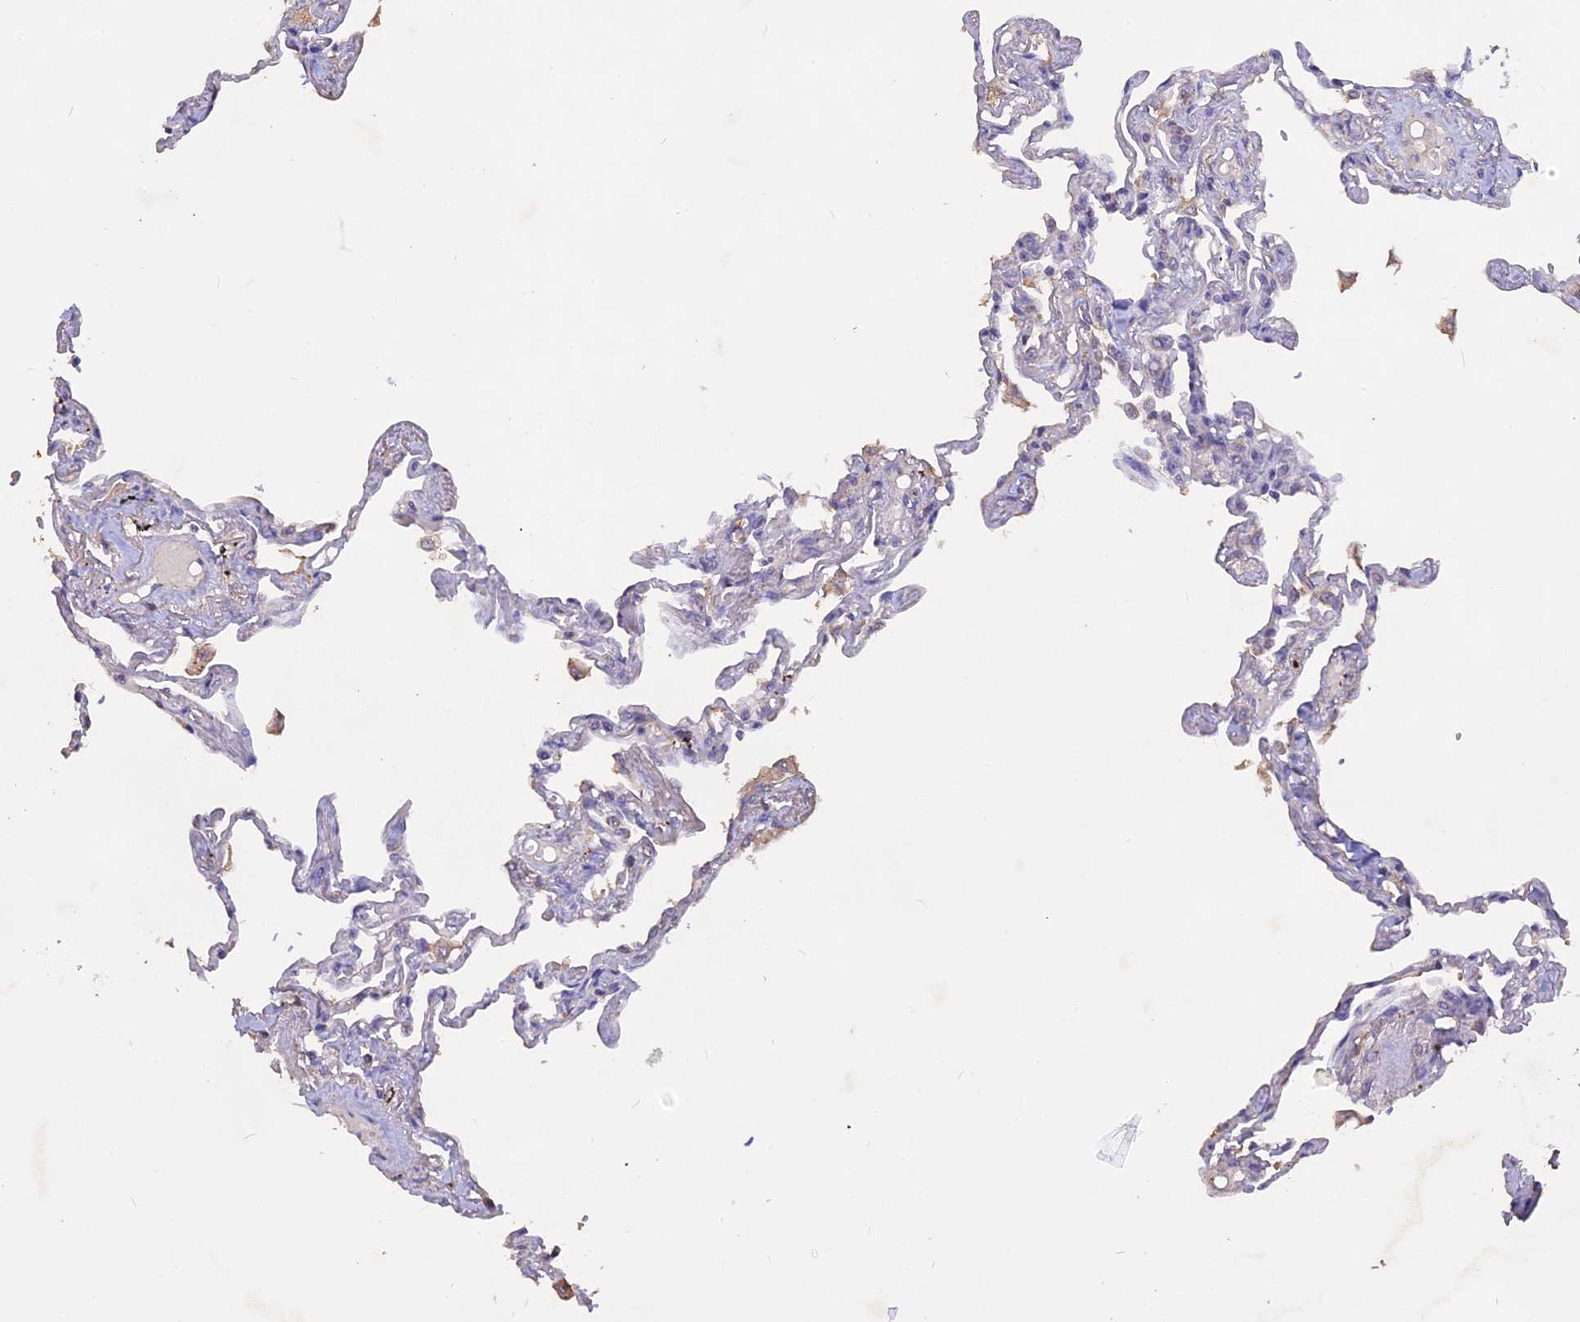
{"staining": {"intensity": "negative", "quantity": "none", "location": "none"}, "tissue": "lung", "cell_type": "Alveolar cells", "image_type": "normal", "snomed": [{"axis": "morphology", "description": "Normal tissue, NOS"}, {"axis": "topography", "description": "Lung"}], "caption": "DAB immunohistochemical staining of benign human lung demonstrates no significant positivity in alveolar cells. Nuclei are stained in blue.", "gene": "SLC26A4", "patient": {"sex": "female", "age": 67}}